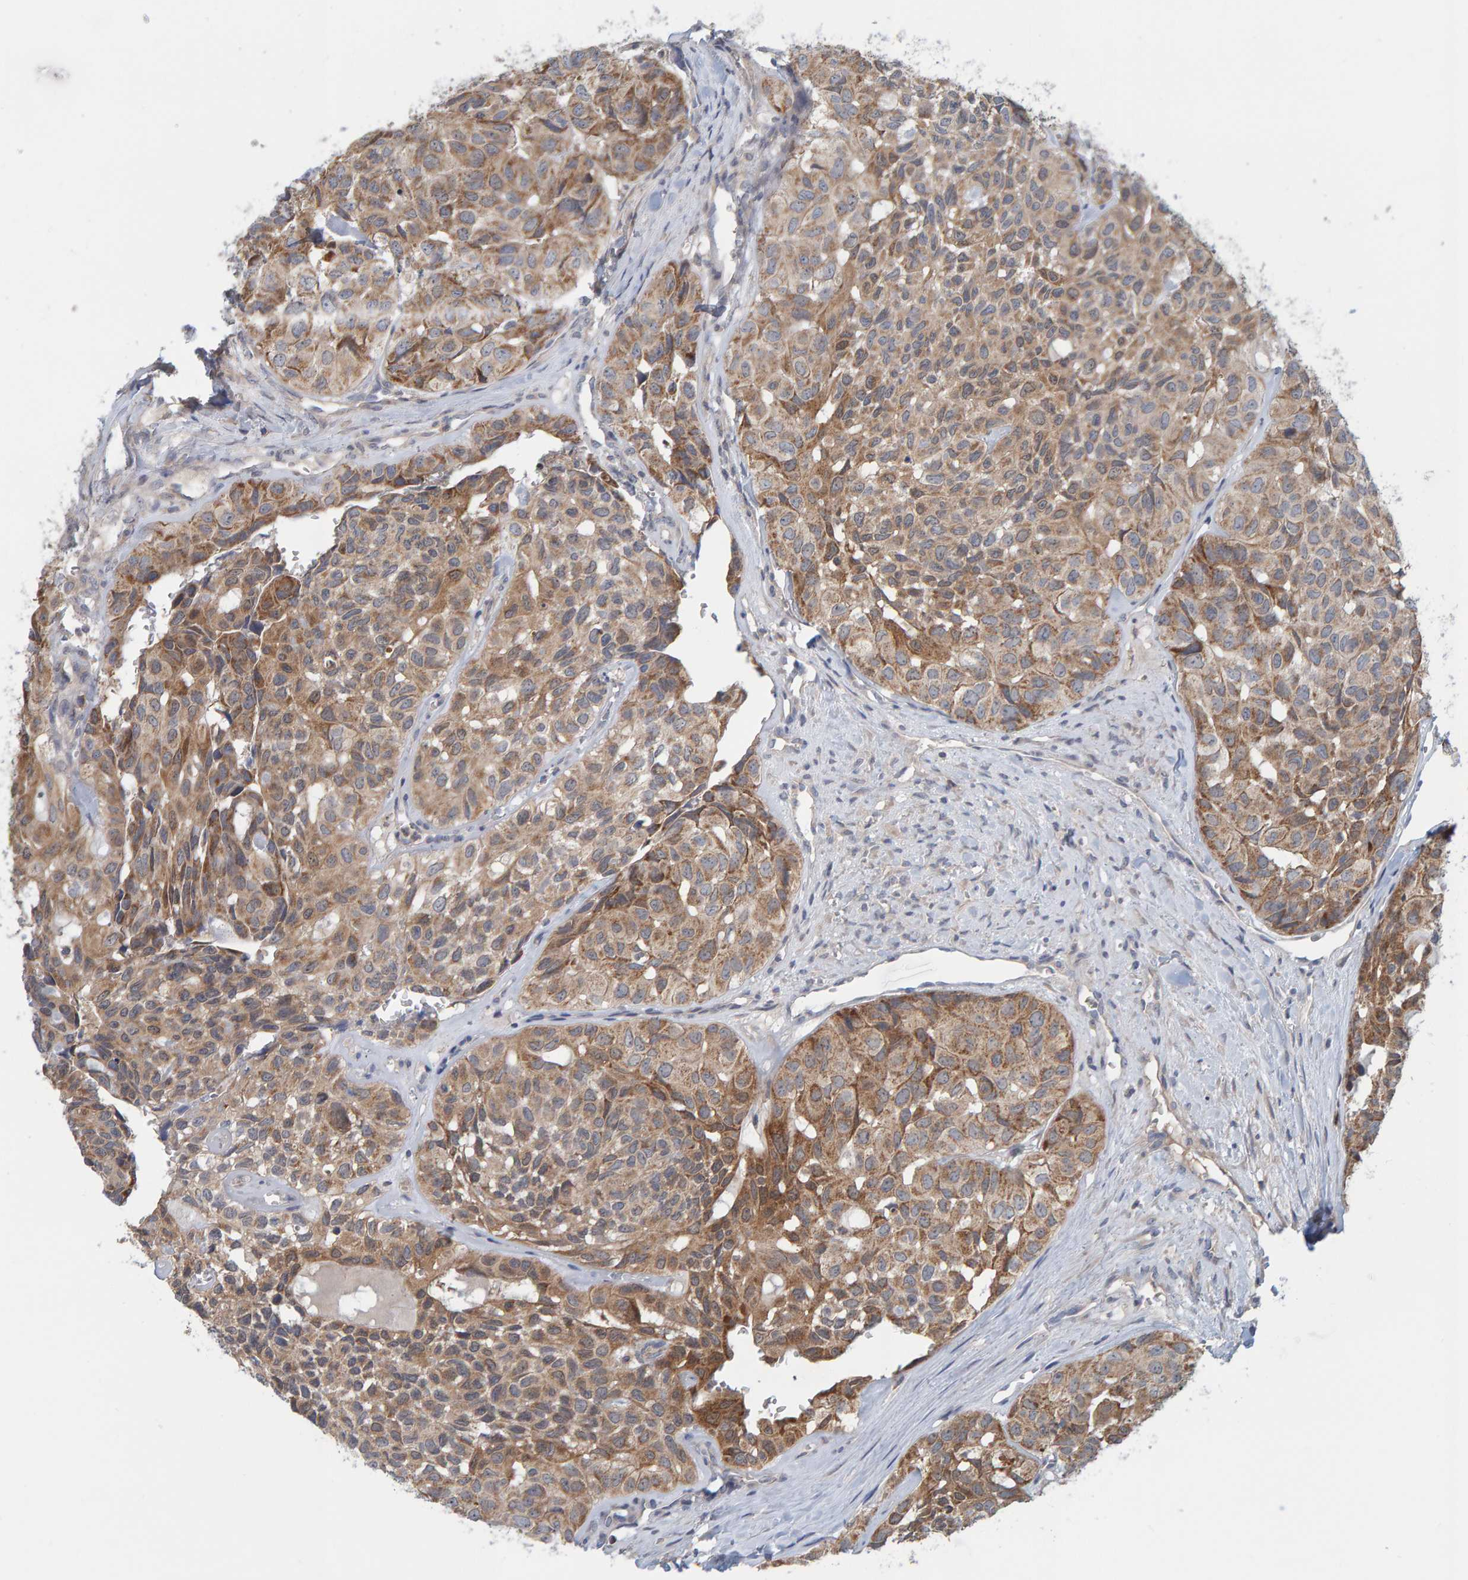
{"staining": {"intensity": "moderate", "quantity": ">75%", "location": "cytoplasmic/membranous"}, "tissue": "head and neck cancer", "cell_type": "Tumor cells", "image_type": "cancer", "snomed": [{"axis": "morphology", "description": "Adenocarcinoma, NOS"}, {"axis": "topography", "description": "Salivary gland, NOS"}, {"axis": "topography", "description": "Head-Neck"}], "caption": "This micrograph displays IHC staining of head and neck adenocarcinoma, with medium moderate cytoplasmic/membranous staining in approximately >75% of tumor cells.", "gene": "TATDN1", "patient": {"sex": "female", "age": 76}}